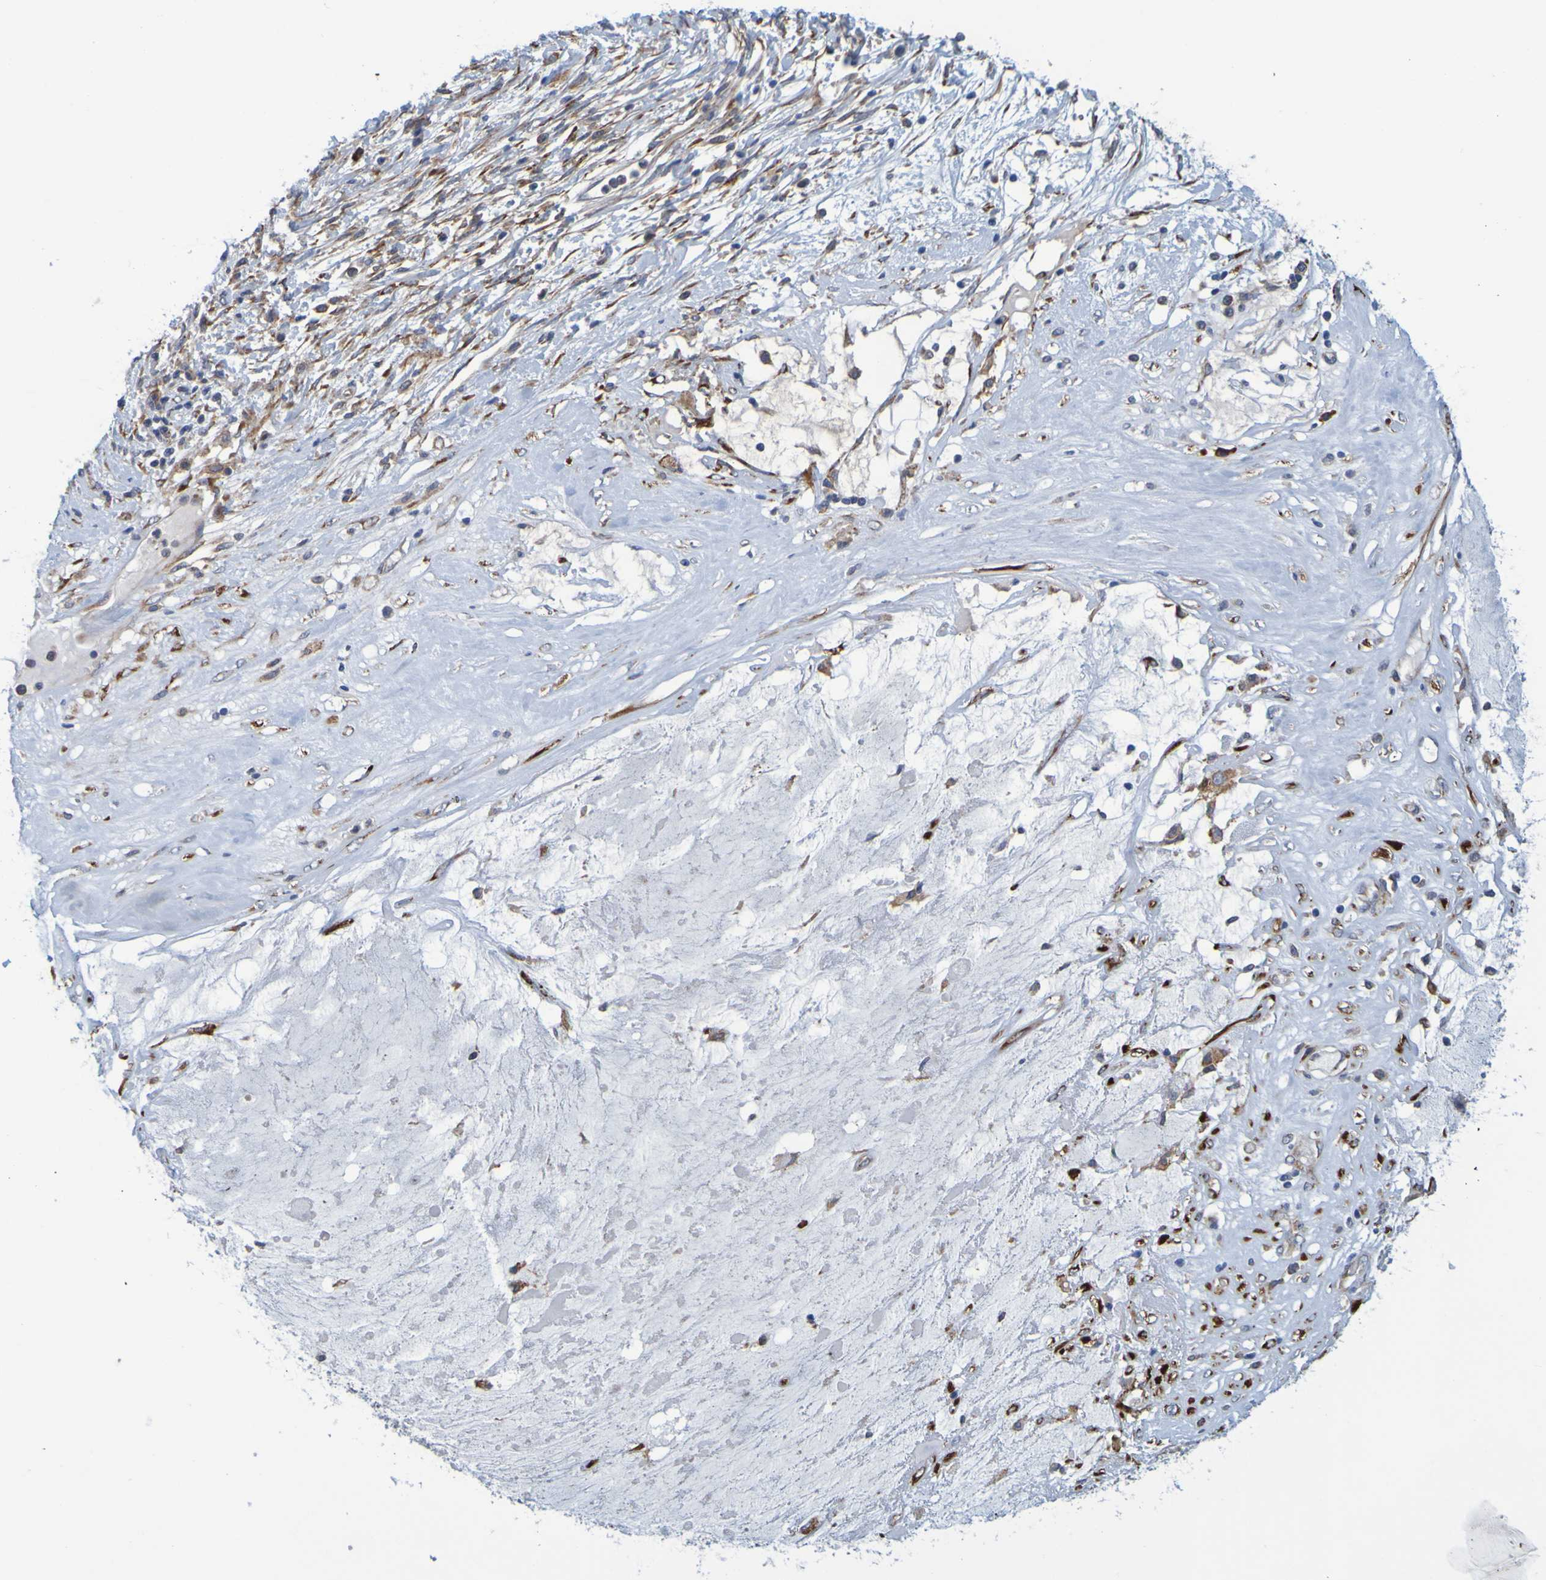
{"staining": {"intensity": "moderate", "quantity": ">75%", "location": "cytoplasmic/membranous"}, "tissue": "ovarian cancer", "cell_type": "Tumor cells", "image_type": "cancer", "snomed": [{"axis": "morphology", "description": "Cystadenocarcinoma, mucinous, NOS"}, {"axis": "topography", "description": "Ovary"}], "caption": "Protein expression analysis of ovarian cancer (mucinous cystadenocarcinoma) displays moderate cytoplasmic/membranous positivity in approximately >75% of tumor cells. Using DAB (3,3'-diaminobenzidine) (brown) and hematoxylin (blue) stains, captured at high magnification using brightfield microscopy.", "gene": "SIL1", "patient": {"sex": "female", "age": 80}}